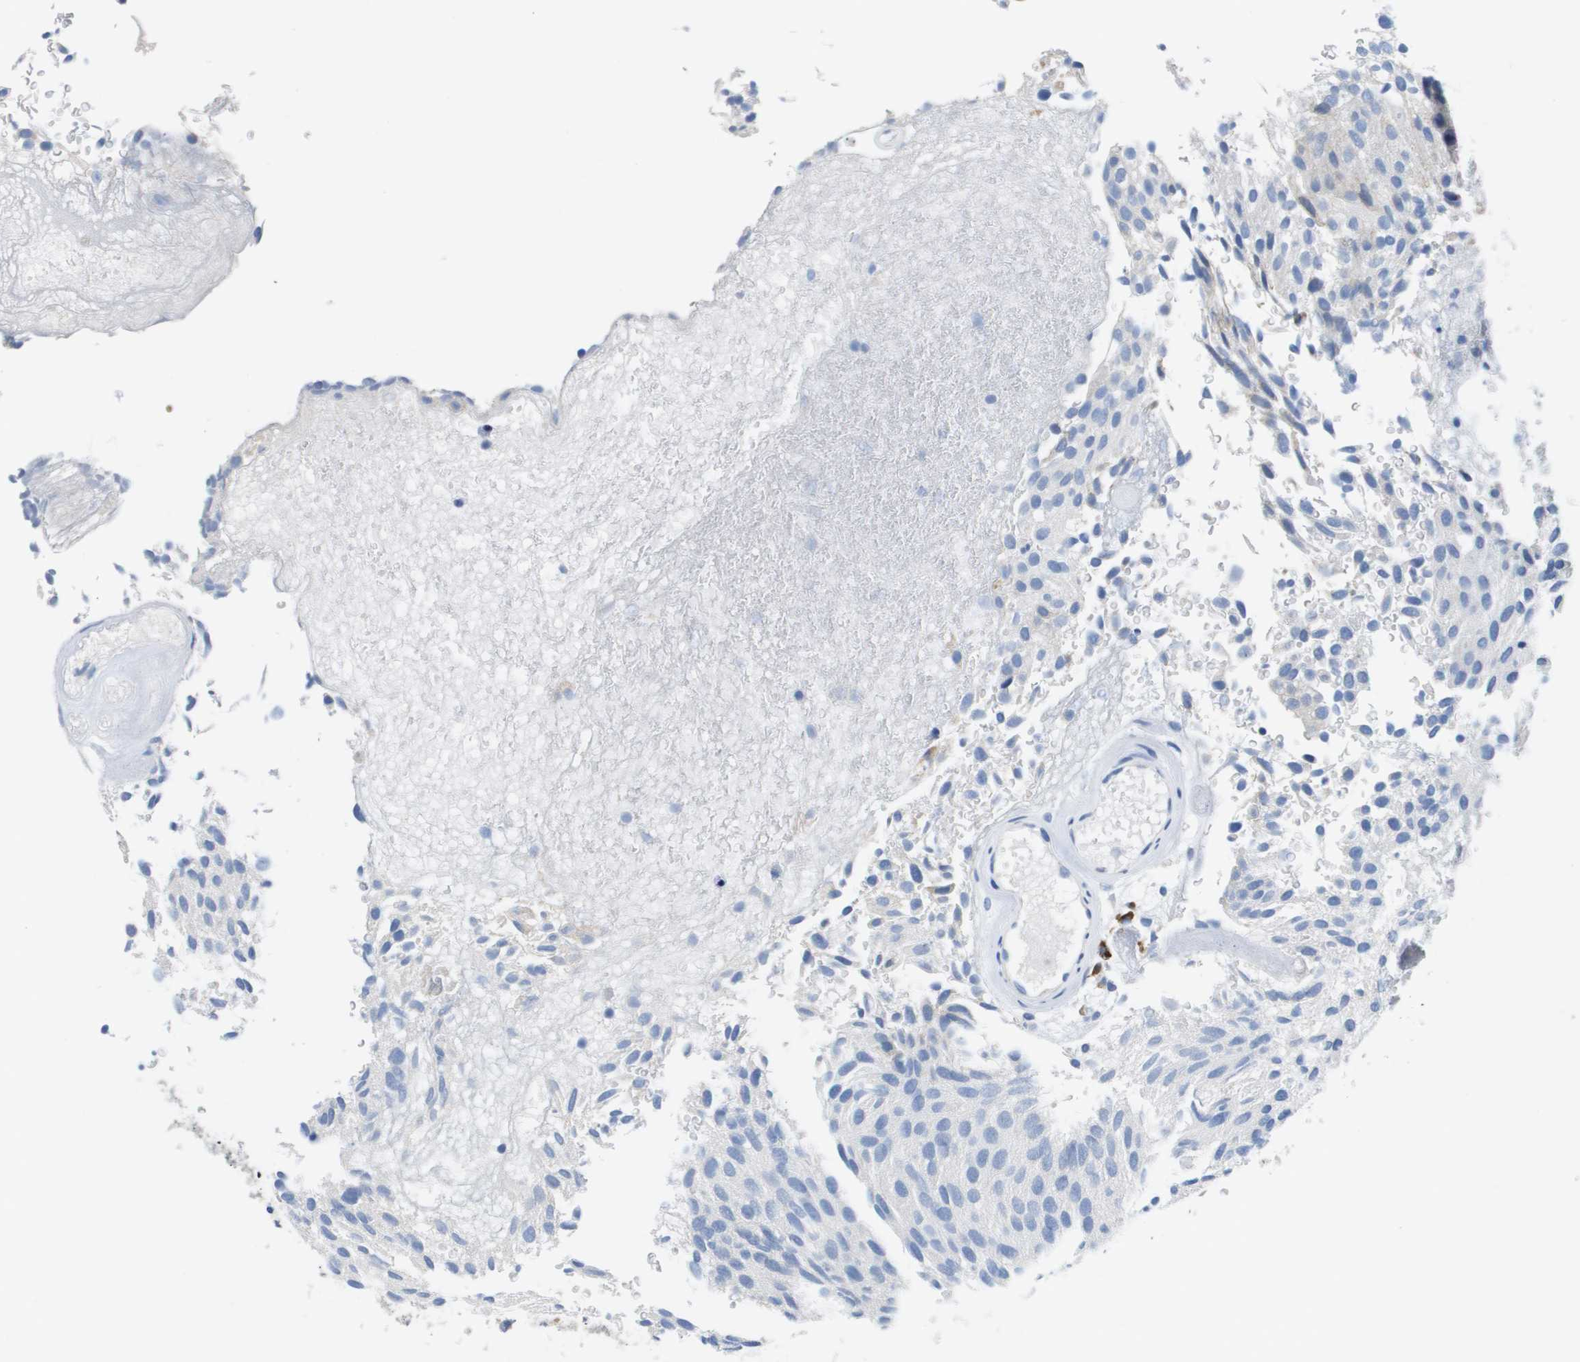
{"staining": {"intensity": "negative", "quantity": "none", "location": "none"}, "tissue": "urothelial cancer", "cell_type": "Tumor cells", "image_type": "cancer", "snomed": [{"axis": "morphology", "description": "Urothelial carcinoma, Low grade"}, {"axis": "topography", "description": "Urinary bladder"}], "caption": "Protein analysis of urothelial cancer demonstrates no significant expression in tumor cells.", "gene": "CD3G", "patient": {"sex": "male", "age": 78}}